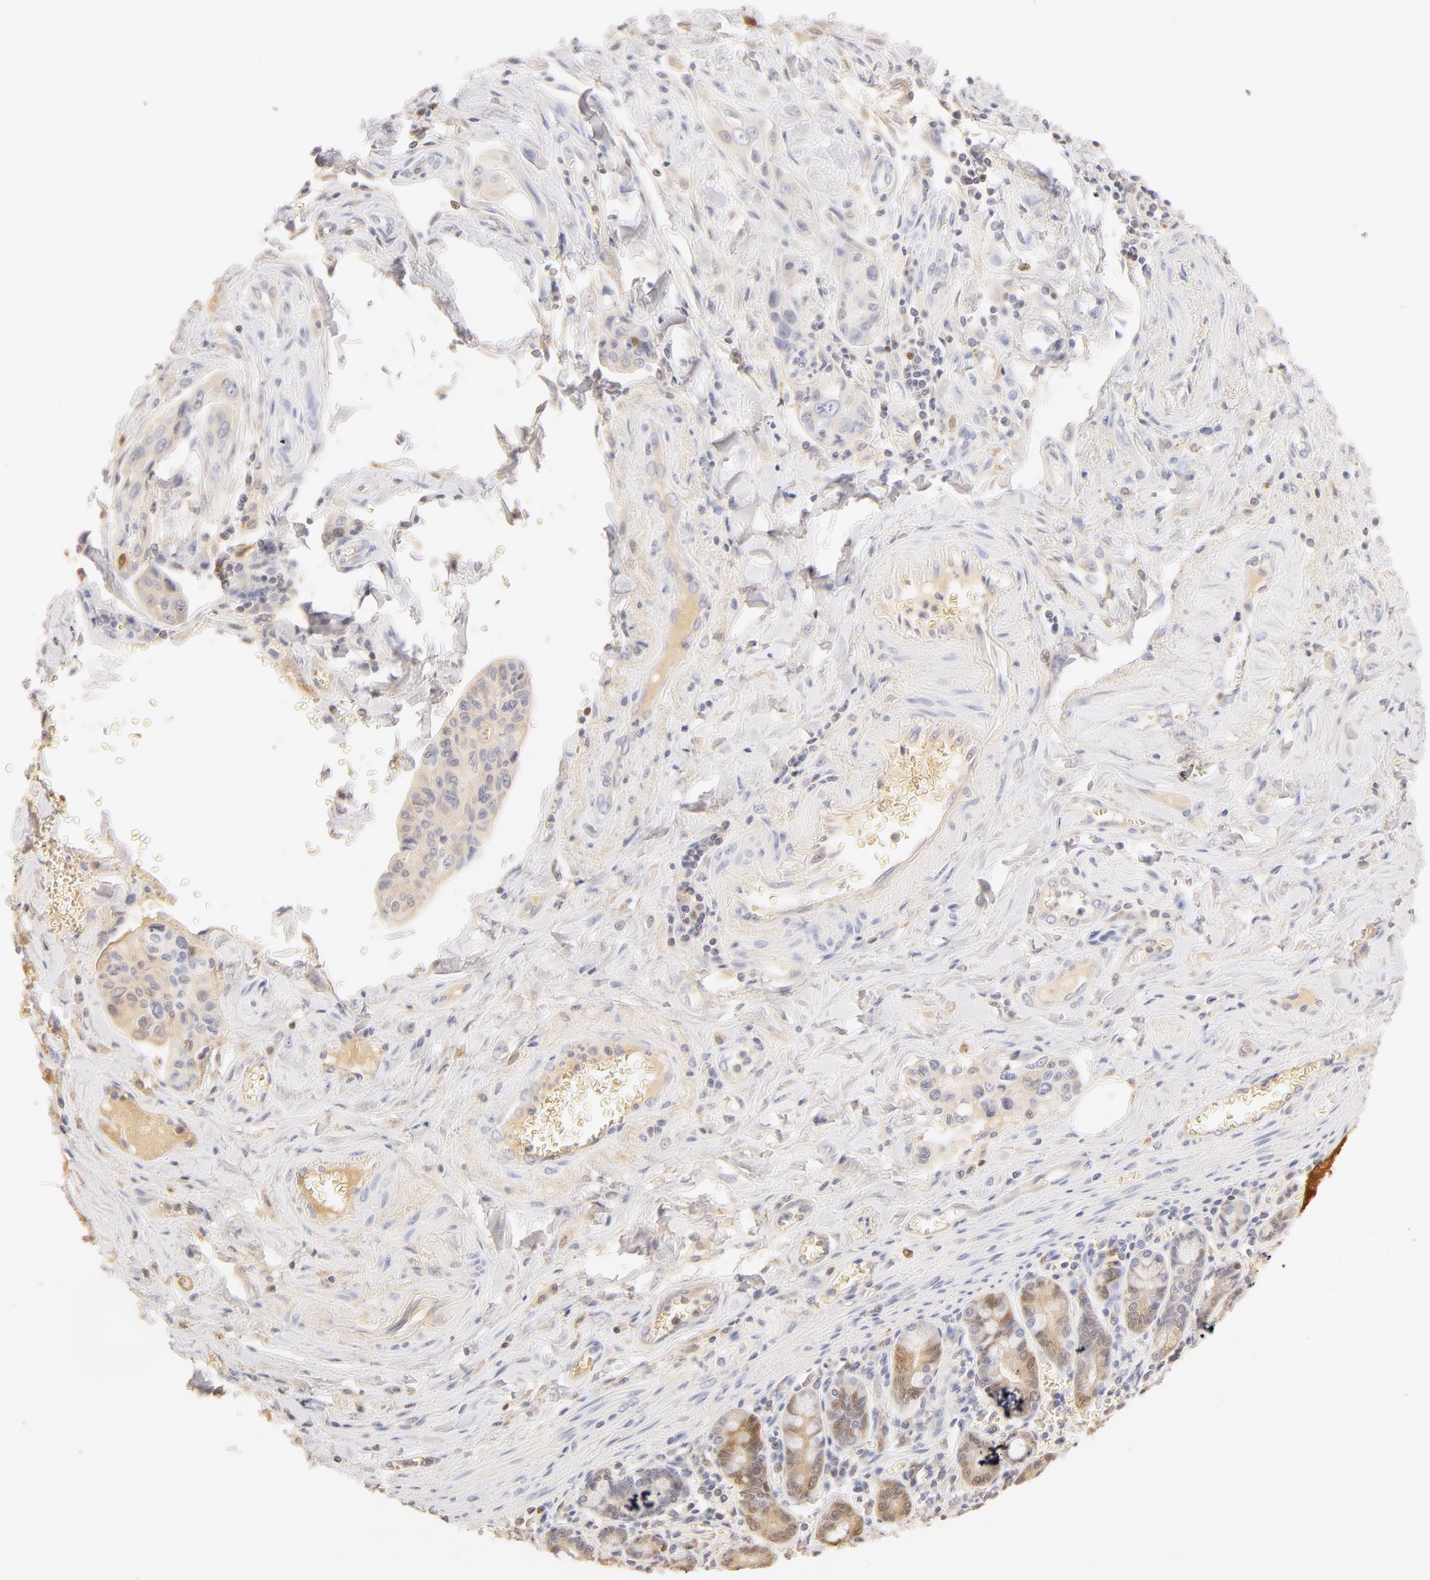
{"staining": {"intensity": "negative", "quantity": "none", "location": "none"}, "tissue": "pancreatic cancer", "cell_type": "Tumor cells", "image_type": "cancer", "snomed": [{"axis": "morphology", "description": "Adenocarcinoma, NOS"}, {"axis": "topography", "description": "Pancreas"}], "caption": "Immunohistochemistry image of pancreatic adenocarcinoma stained for a protein (brown), which displays no positivity in tumor cells. Nuclei are stained in blue.", "gene": "CA2", "patient": {"sex": "male", "age": 77}}